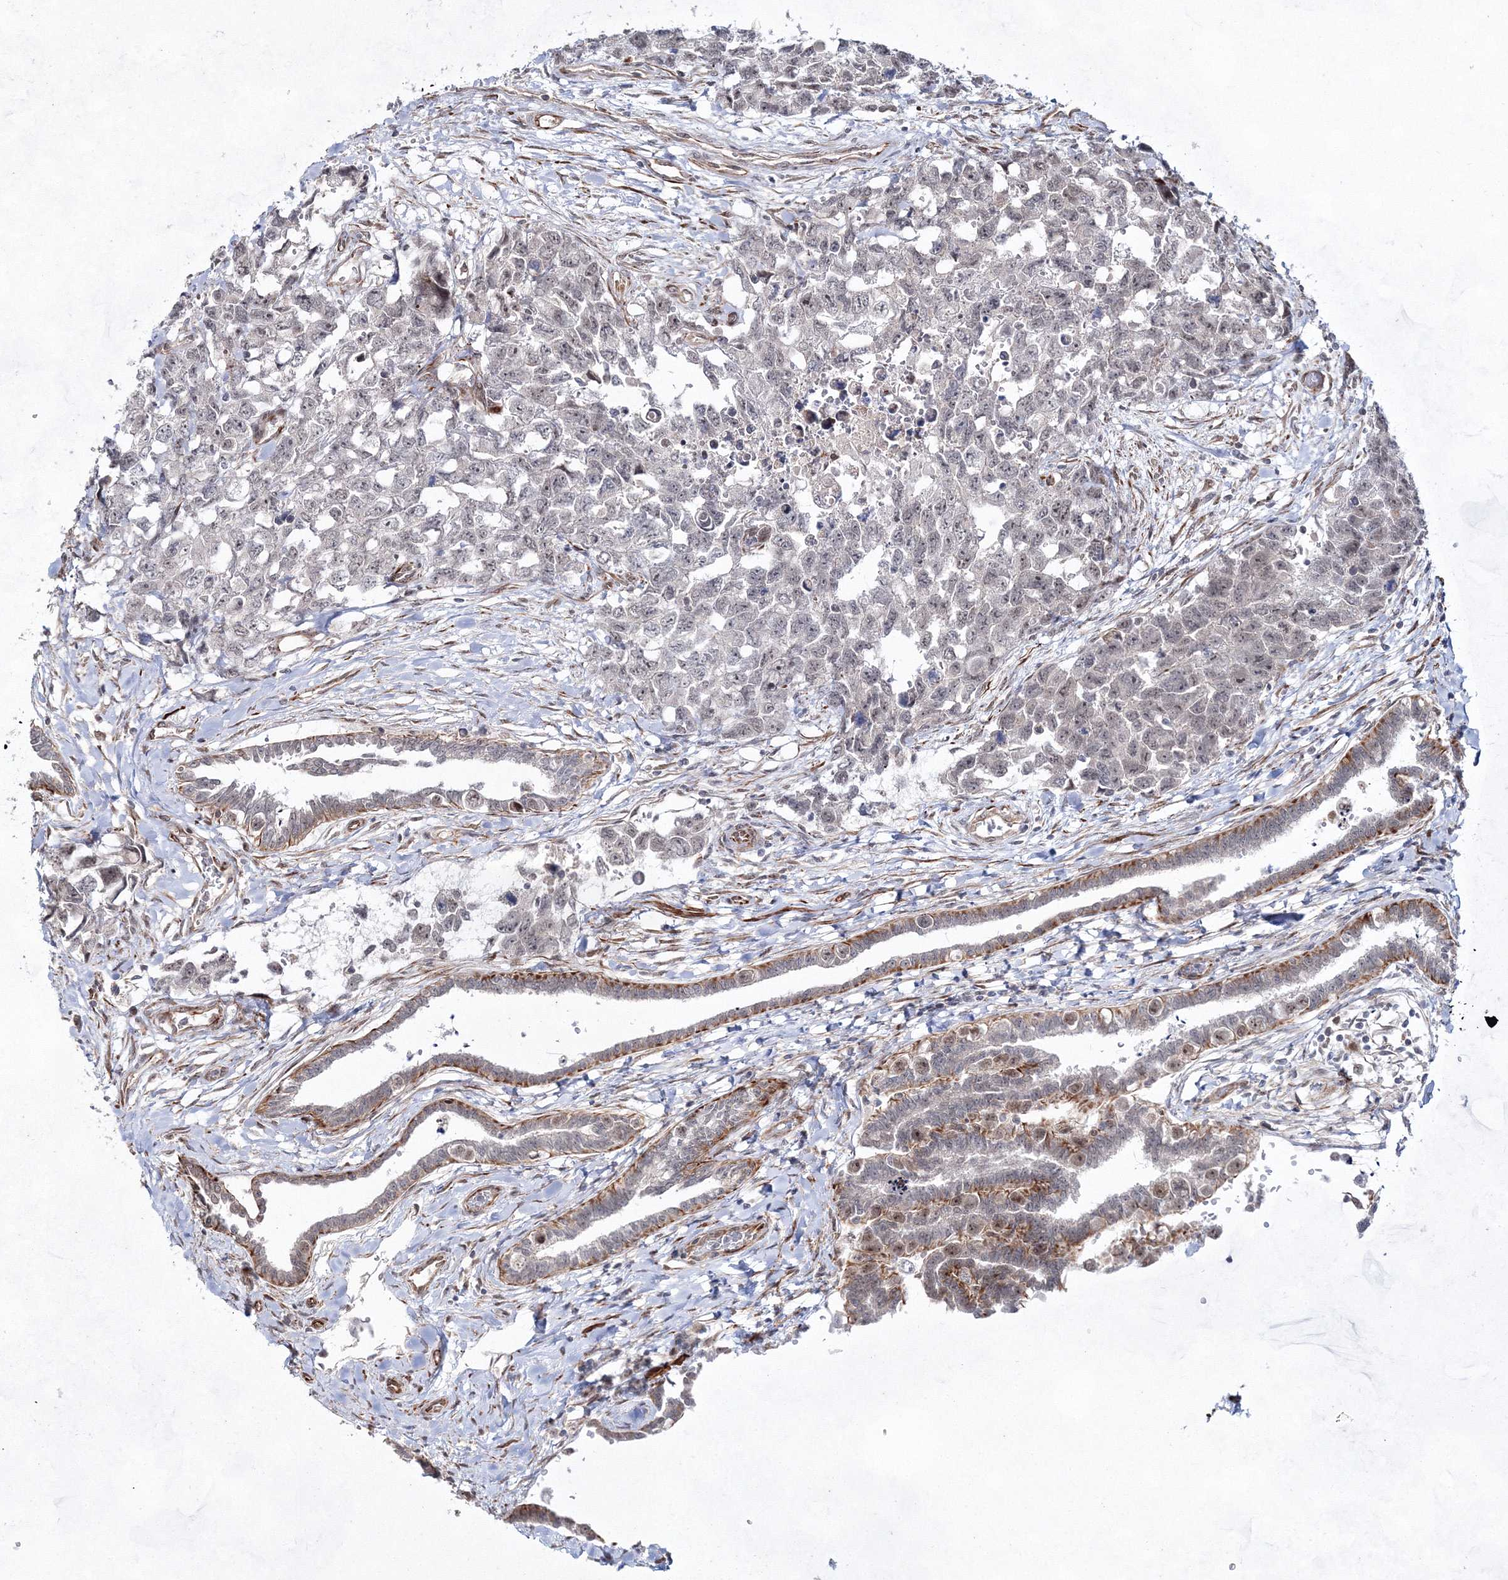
{"staining": {"intensity": "negative", "quantity": "none", "location": "none"}, "tissue": "testis cancer", "cell_type": "Tumor cells", "image_type": "cancer", "snomed": [{"axis": "morphology", "description": "Carcinoma, Embryonal, NOS"}, {"axis": "topography", "description": "Testis"}], "caption": "High magnification brightfield microscopy of testis cancer stained with DAB (brown) and counterstained with hematoxylin (blue): tumor cells show no significant positivity.", "gene": "SNIP1", "patient": {"sex": "male", "age": 31}}